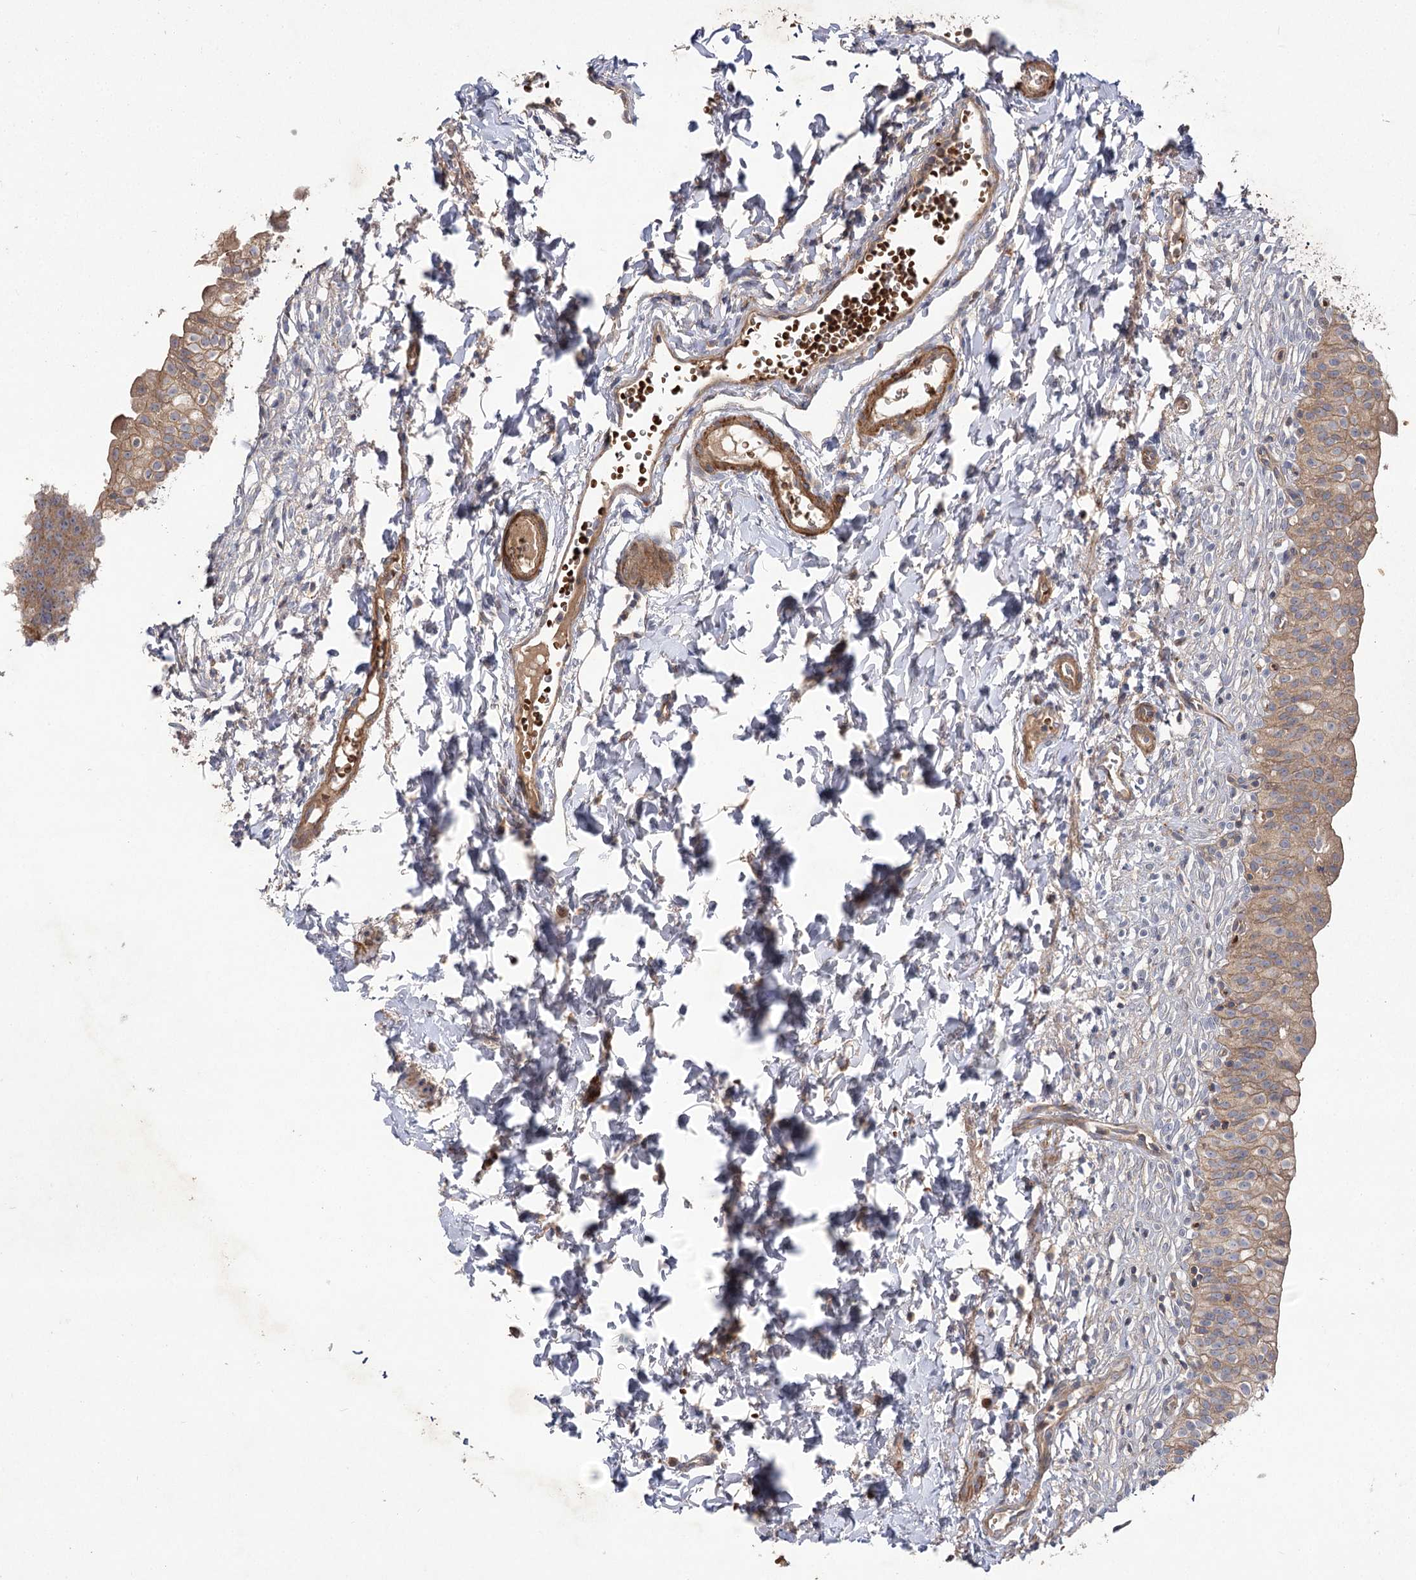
{"staining": {"intensity": "moderate", "quantity": ">75%", "location": "cytoplasmic/membranous"}, "tissue": "urinary bladder", "cell_type": "Urothelial cells", "image_type": "normal", "snomed": [{"axis": "morphology", "description": "Normal tissue, NOS"}, {"axis": "topography", "description": "Urinary bladder"}], "caption": "Moderate cytoplasmic/membranous protein positivity is appreciated in about >75% of urothelial cells in urinary bladder.", "gene": "KIAA0825", "patient": {"sex": "male", "age": 55}}